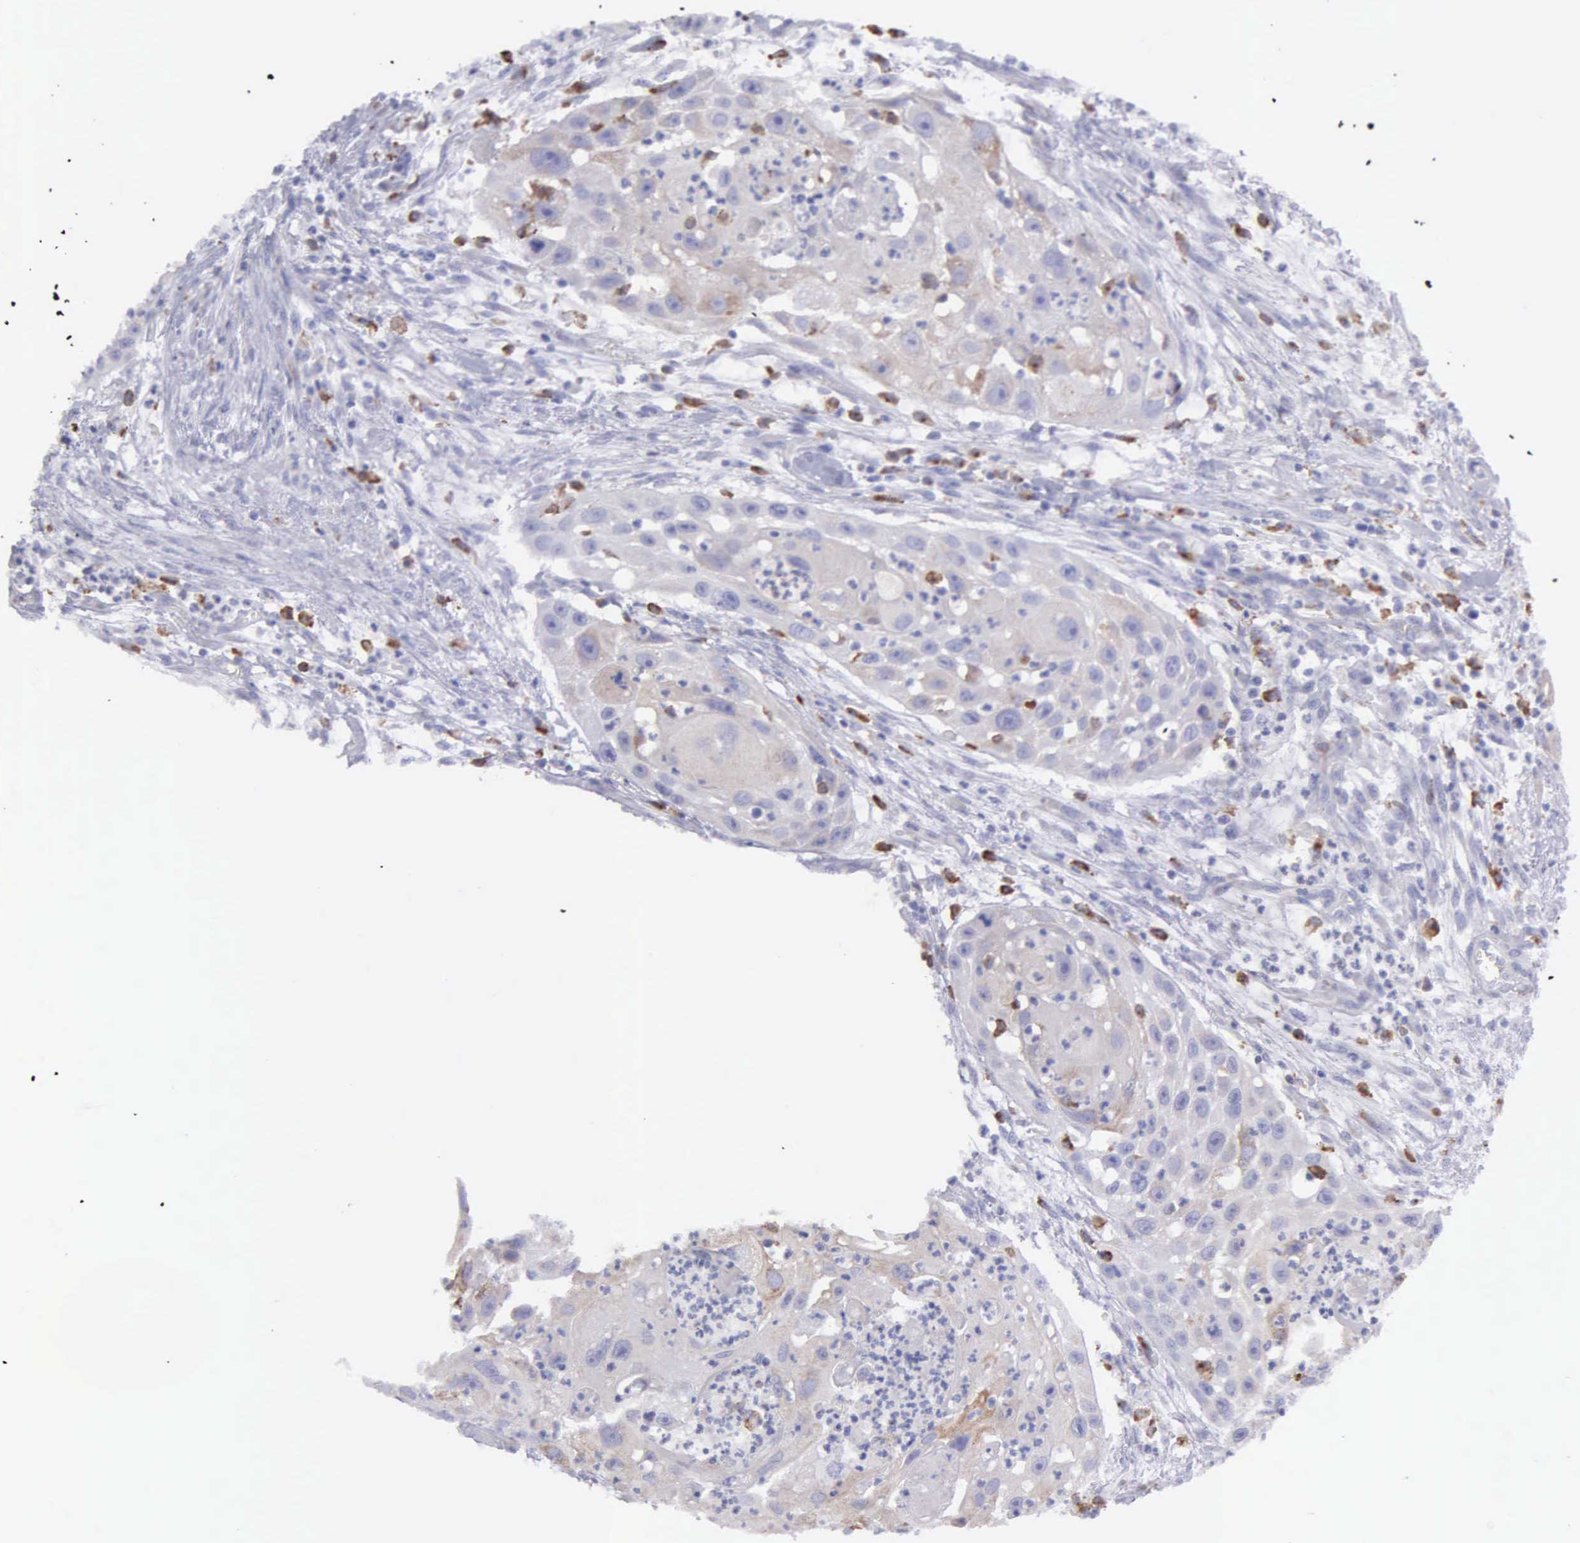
{"staining": {"intensity": "weak", "quantity": "25%-75%", "location": "cytoplasmic/membranous"}, "tissue": "head and neck cancer", "cell_type": "Tumor cells", "image_type": "cancer", "snomed": [{"axis": "morphology", "description": "Squamous cell carcinoma, NOS"}, {"axis": "topography", "description": "Head-Neck"}], "caption": "The micrograph reveals immunohistochemical staining of head and neck cancer. There is weak cytoplasmic/membranous positivity is identified in approximately 25%-75% of tumor cells.", "gene": "TYRP1", "patient": {"sex": "male", "age": 64}}